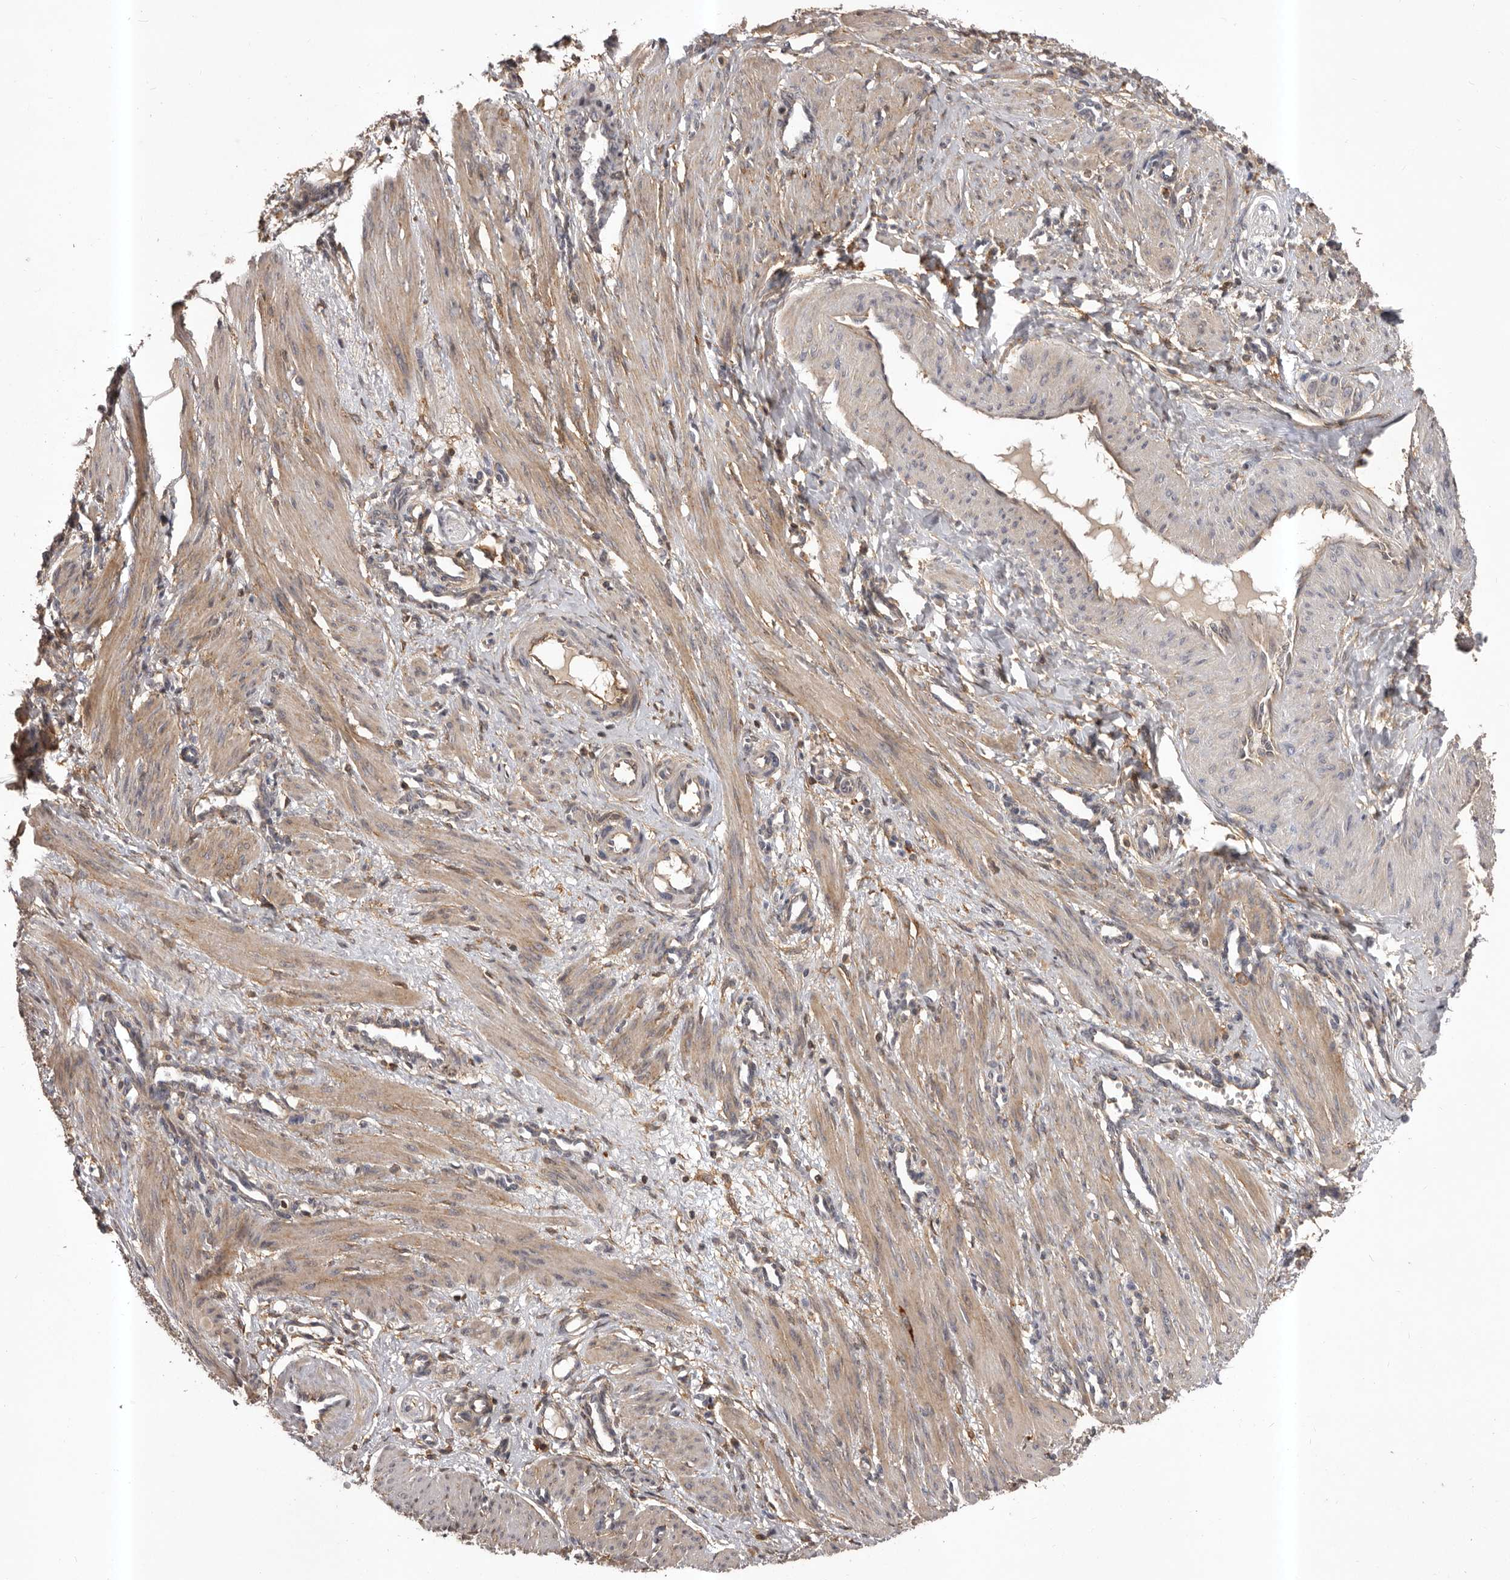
{"staining": {"intensity": "moderate", "quantity": ">75%", "location": "cytoplasmic/membranous"}, "tissue": "smooth muscle", "cell_type": "Smooth muscle cells", "image_type": "normal", "snomed": [{"axis": "morphology", "description": "Normal tissue, NOS"}, {"axis": "topography", "description": "Endometrium"}], "caption": "Protein positivity by IHC reveals moderate cytoplasmic/membranous staining in approximately >75% of smooth muscle cells in unremarkable smooth muscle.", "gene": "GLIPR2", "patient": {"sex": "female", "age": 33}}